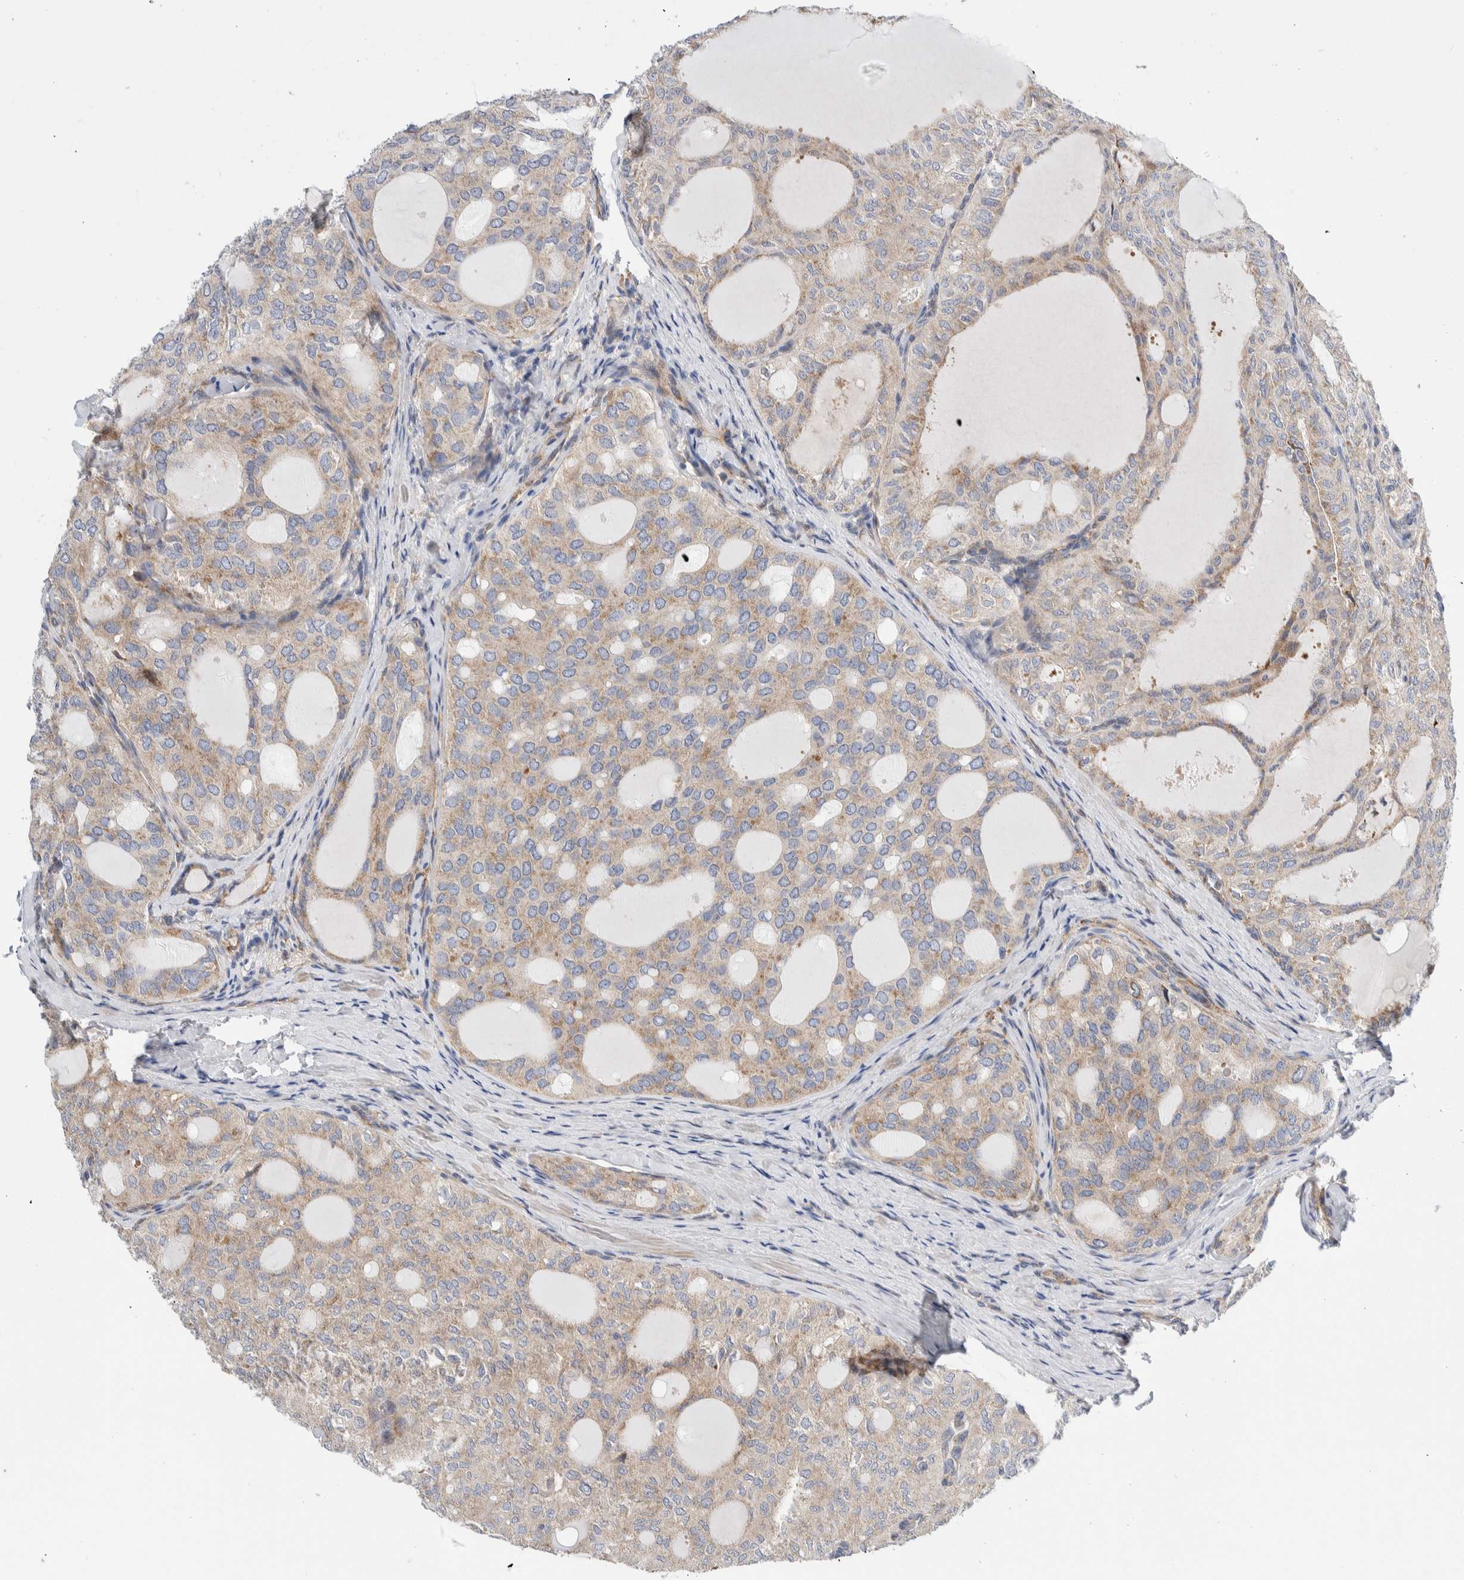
{"staining": {"intensity": "weak", "quantity": ">75%", "location": "cytoplasmic/membranous"}, "tissue": "thyroid cancer", "cell_type": "Tumor cells", "image_type": "cancer", "snomed": [{"axis": "morphology", "description": "Follicular adenoma carcinoma, NOS"}, {"axis": "topography", "description": "Thyroid gland"}], "caption": "A micrograph showing weak cytoplasmic/membranous positivity in approximately >75% of tumor cells in thyroid follicular adenoma carcinoma, as visualized by brown immunohistochemical staining.", "gene": "RACK1", "patient": {"sex": "male", "age": 75}}